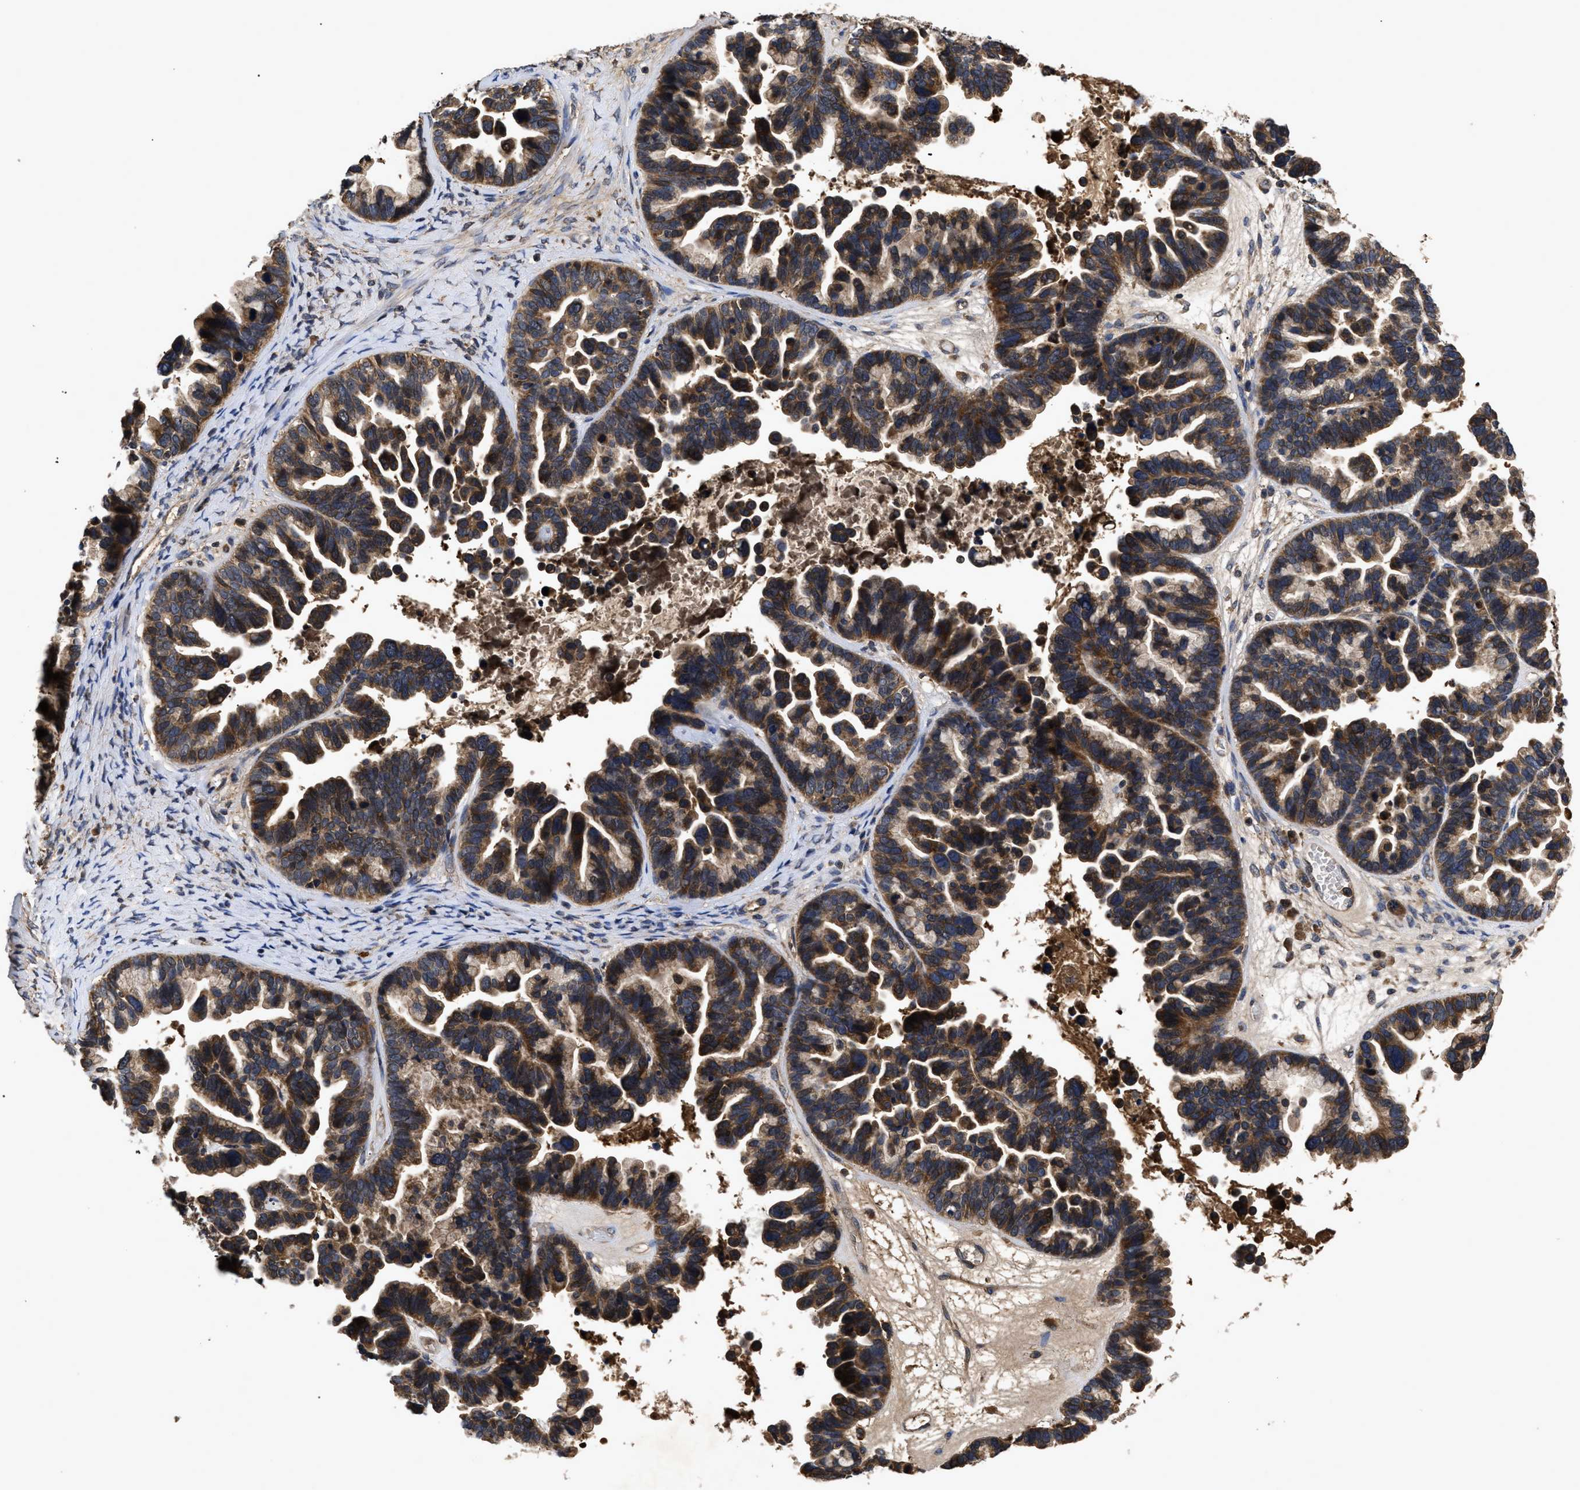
{"staining": {"intensity": "moderate", "quantity": ">75%", "location": "cytoplasmic/membranous"}, "tissue": "ovarian cancer", "cell_type": "Tumor cells", "image_type": "cancer", "snomed": [{"axis": "morphology", "description": "Cystadenocarcinoma, serous, NOS"}, {"axis": "topography", "description": "Ovary"}], "caption": "Immunohistochemical staining of human ovarian cancer (serous cystadenocarcinoma) exhibits medium levels of moderate cytoplasmic/membranous protein positivity in approximately >75% of tumor cells.", "gene": "LRRC3", "patient": {"sex": "female", "age": 56}}